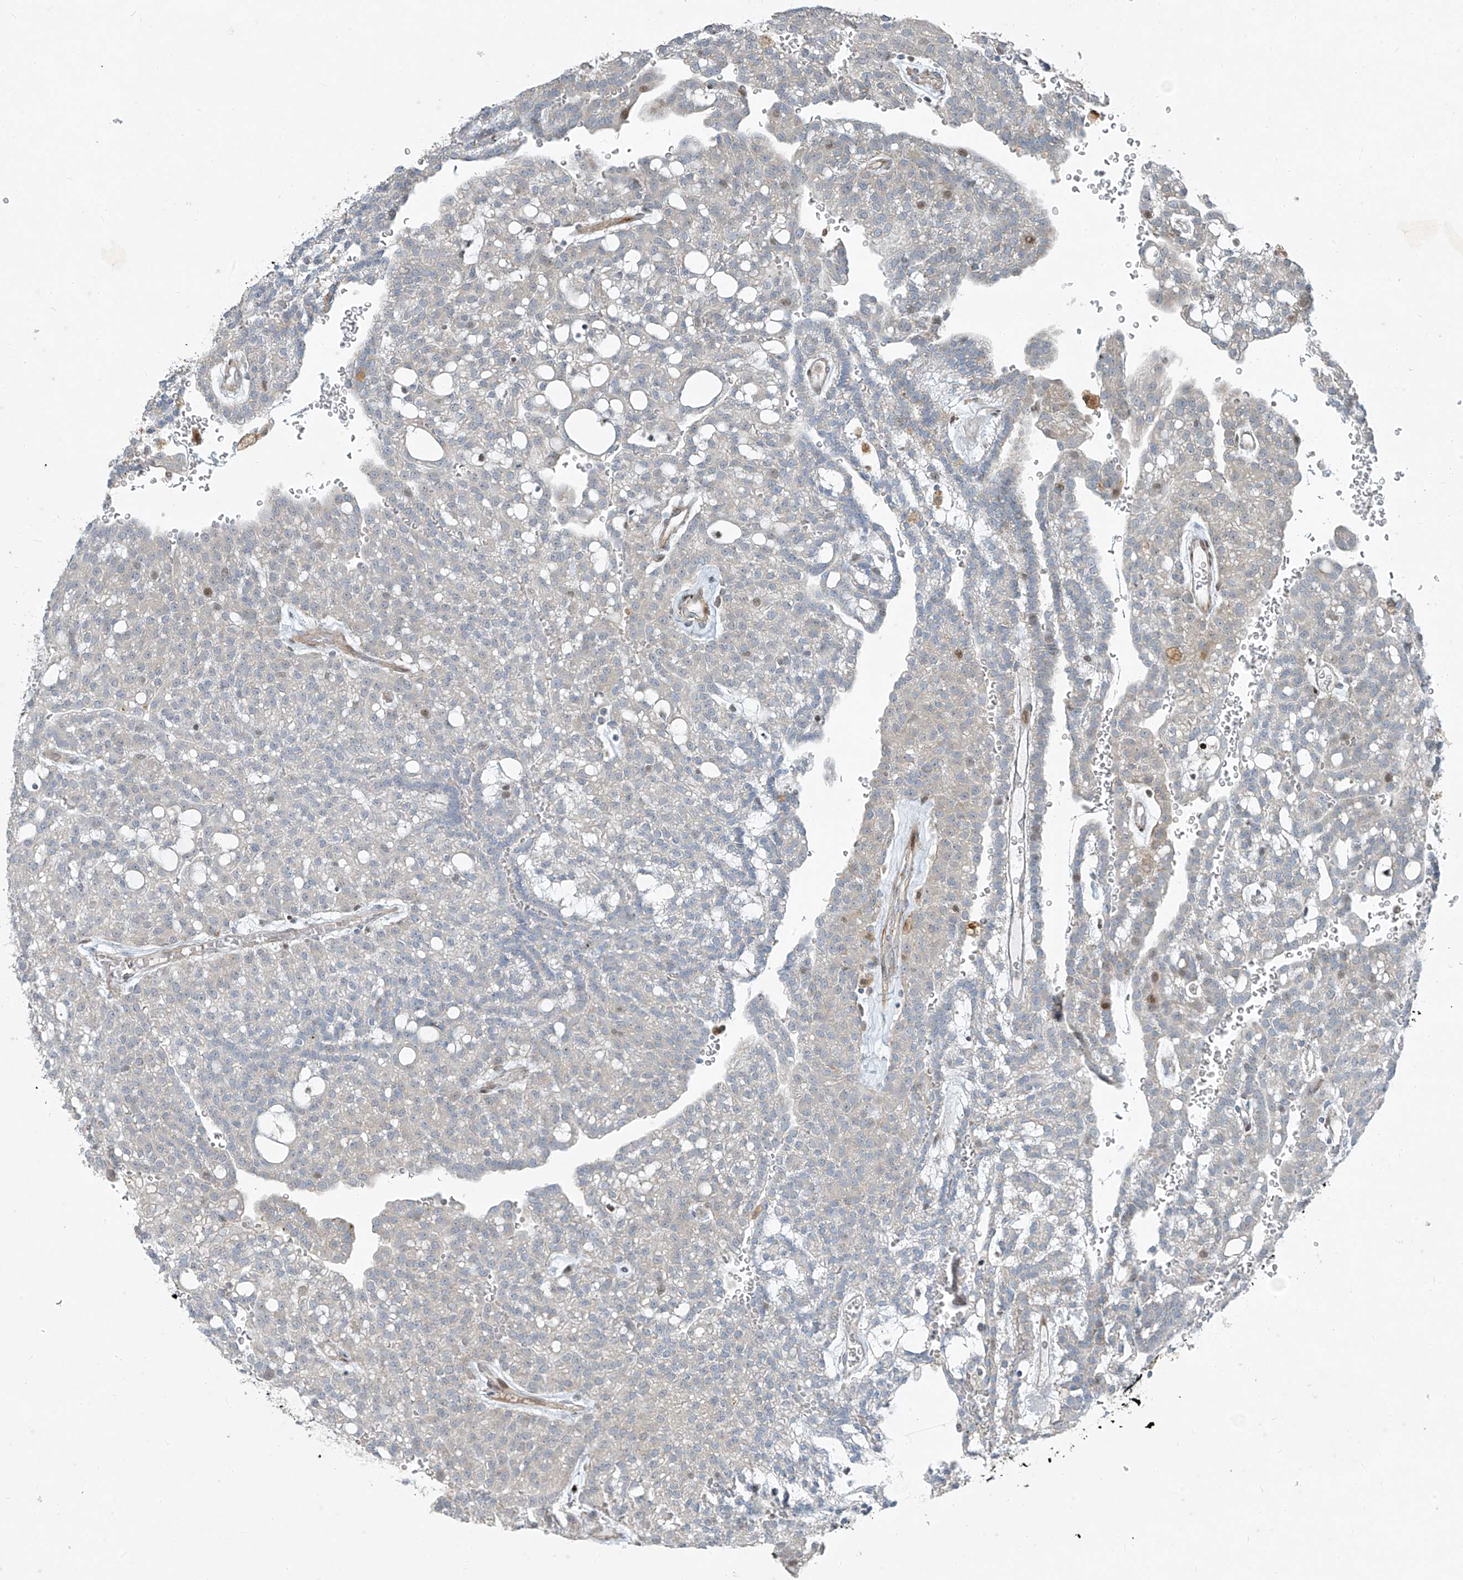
{"staining": {"intensity": "negative", "quantity": "none", "location": "none"}, "tissue": "renal cancer", "cell_type": "Tumor cells", "image_type": "cancer", "snomed": [{"axis": "morphology", "description": "Adenocarcinoma, NOS"}, {"axis": "topography", "description": "Kidney"}], "caption": "High power microscopy micrograph of an immunohistochemistry (IHC) micrograph of renal adenocarcinoma, revealing no significant staining in tumor cells.", "gene": "PPCS", "patient": {"sex": "male", "age": 63}}